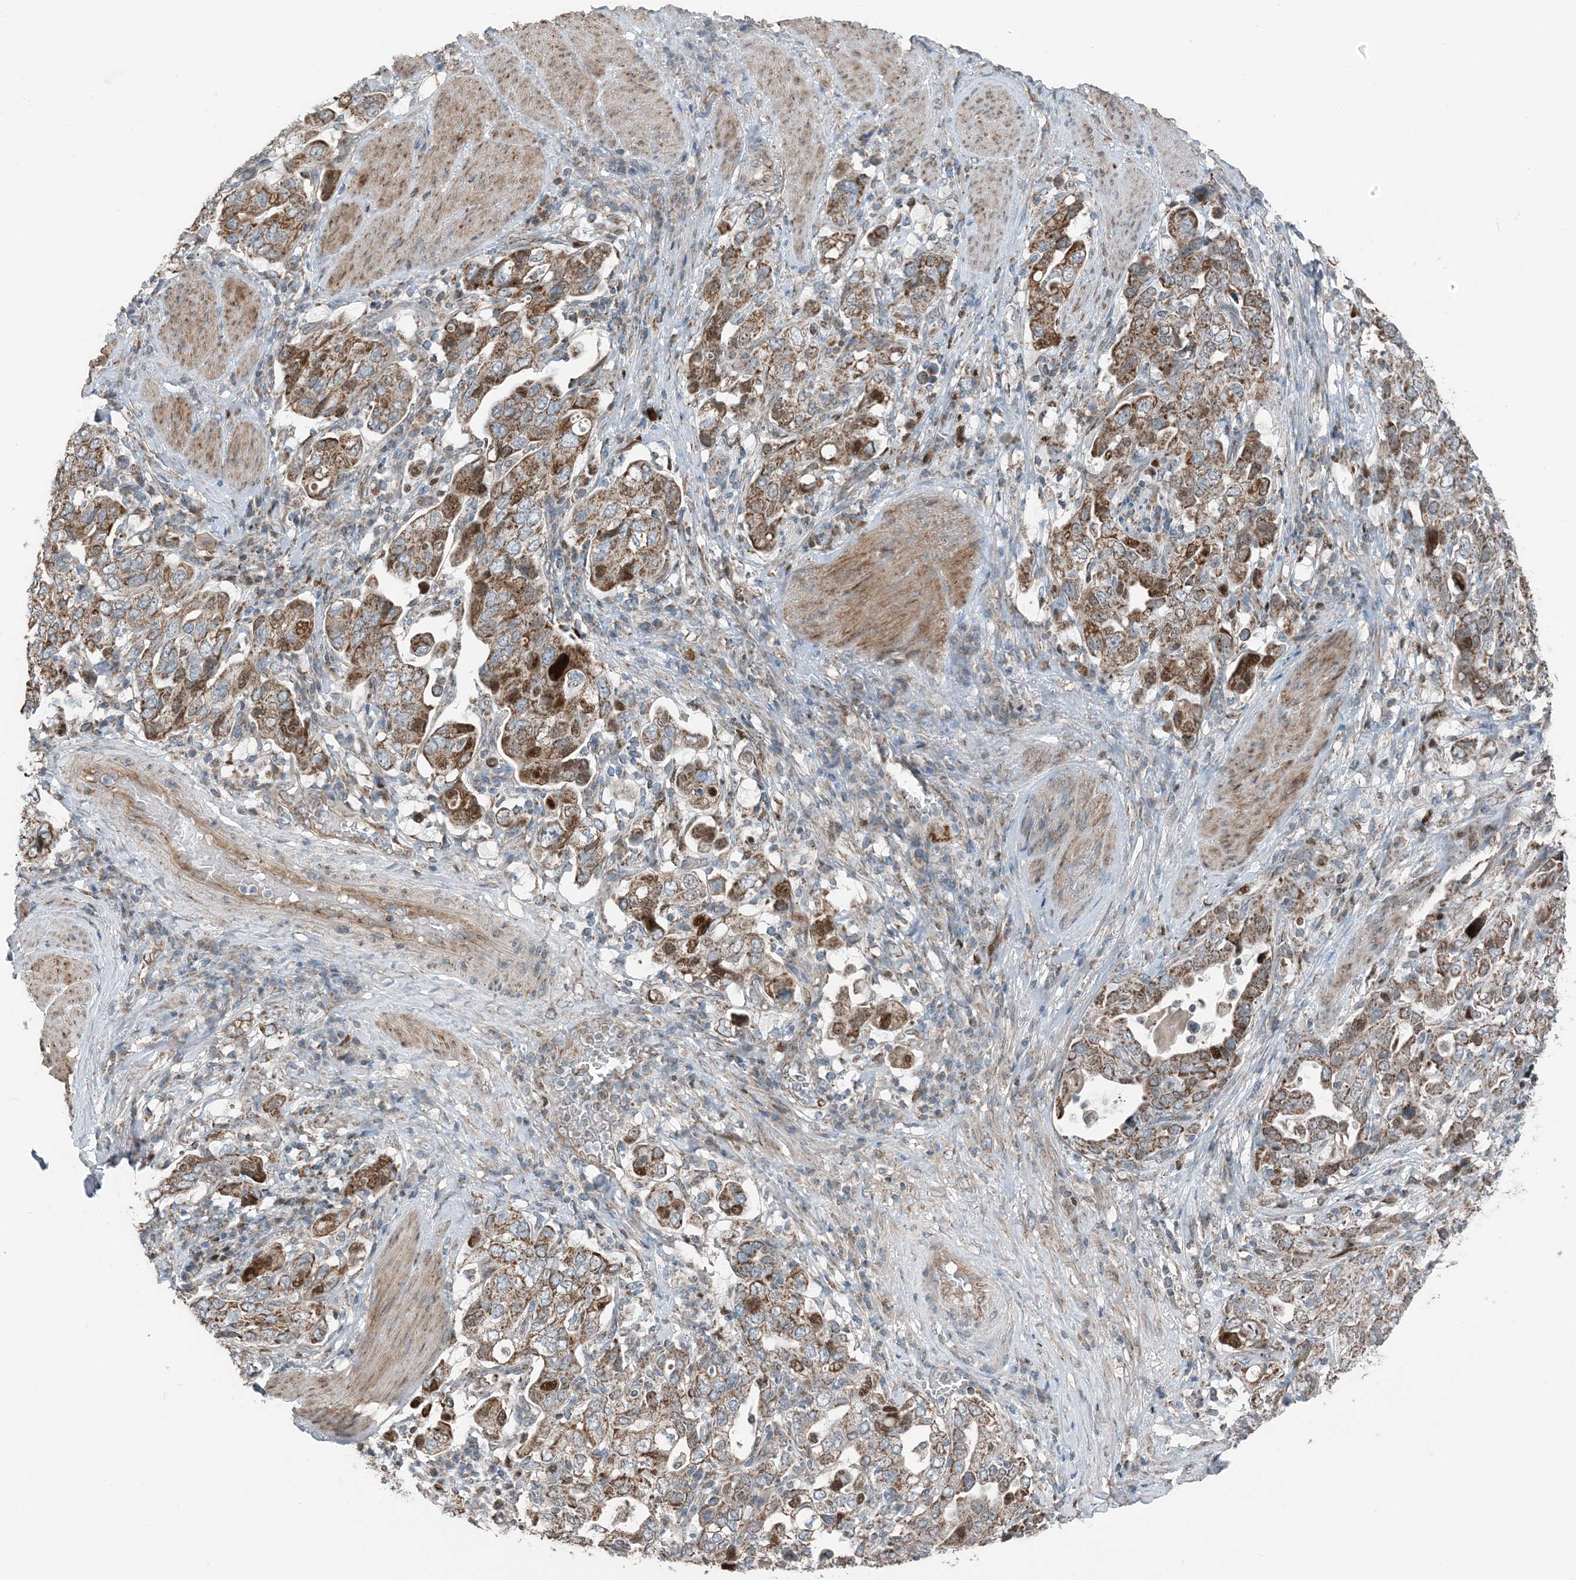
{"staining": {"intensity": "moderate", "quantity": ">75%", "location": "cytoplasmic/membranous"}, "tissue": "stomach cancer", "cell_type": "Tumor cells", "image_type": "cancer", "snomed": [{"axis": "morphology", "description": "Adenocarcinoma, NOS"}, {"axis": "topography", "description": "Stomach, upper"}], "caption": "Immunohistochemical staining of human stomach cancer demonstrates moderate cytoplasmic/membranous protein positivity in approximately >75% of tumor cells.", "gene": "PILRB", "patient": {"sex": "male", "age": 62}}